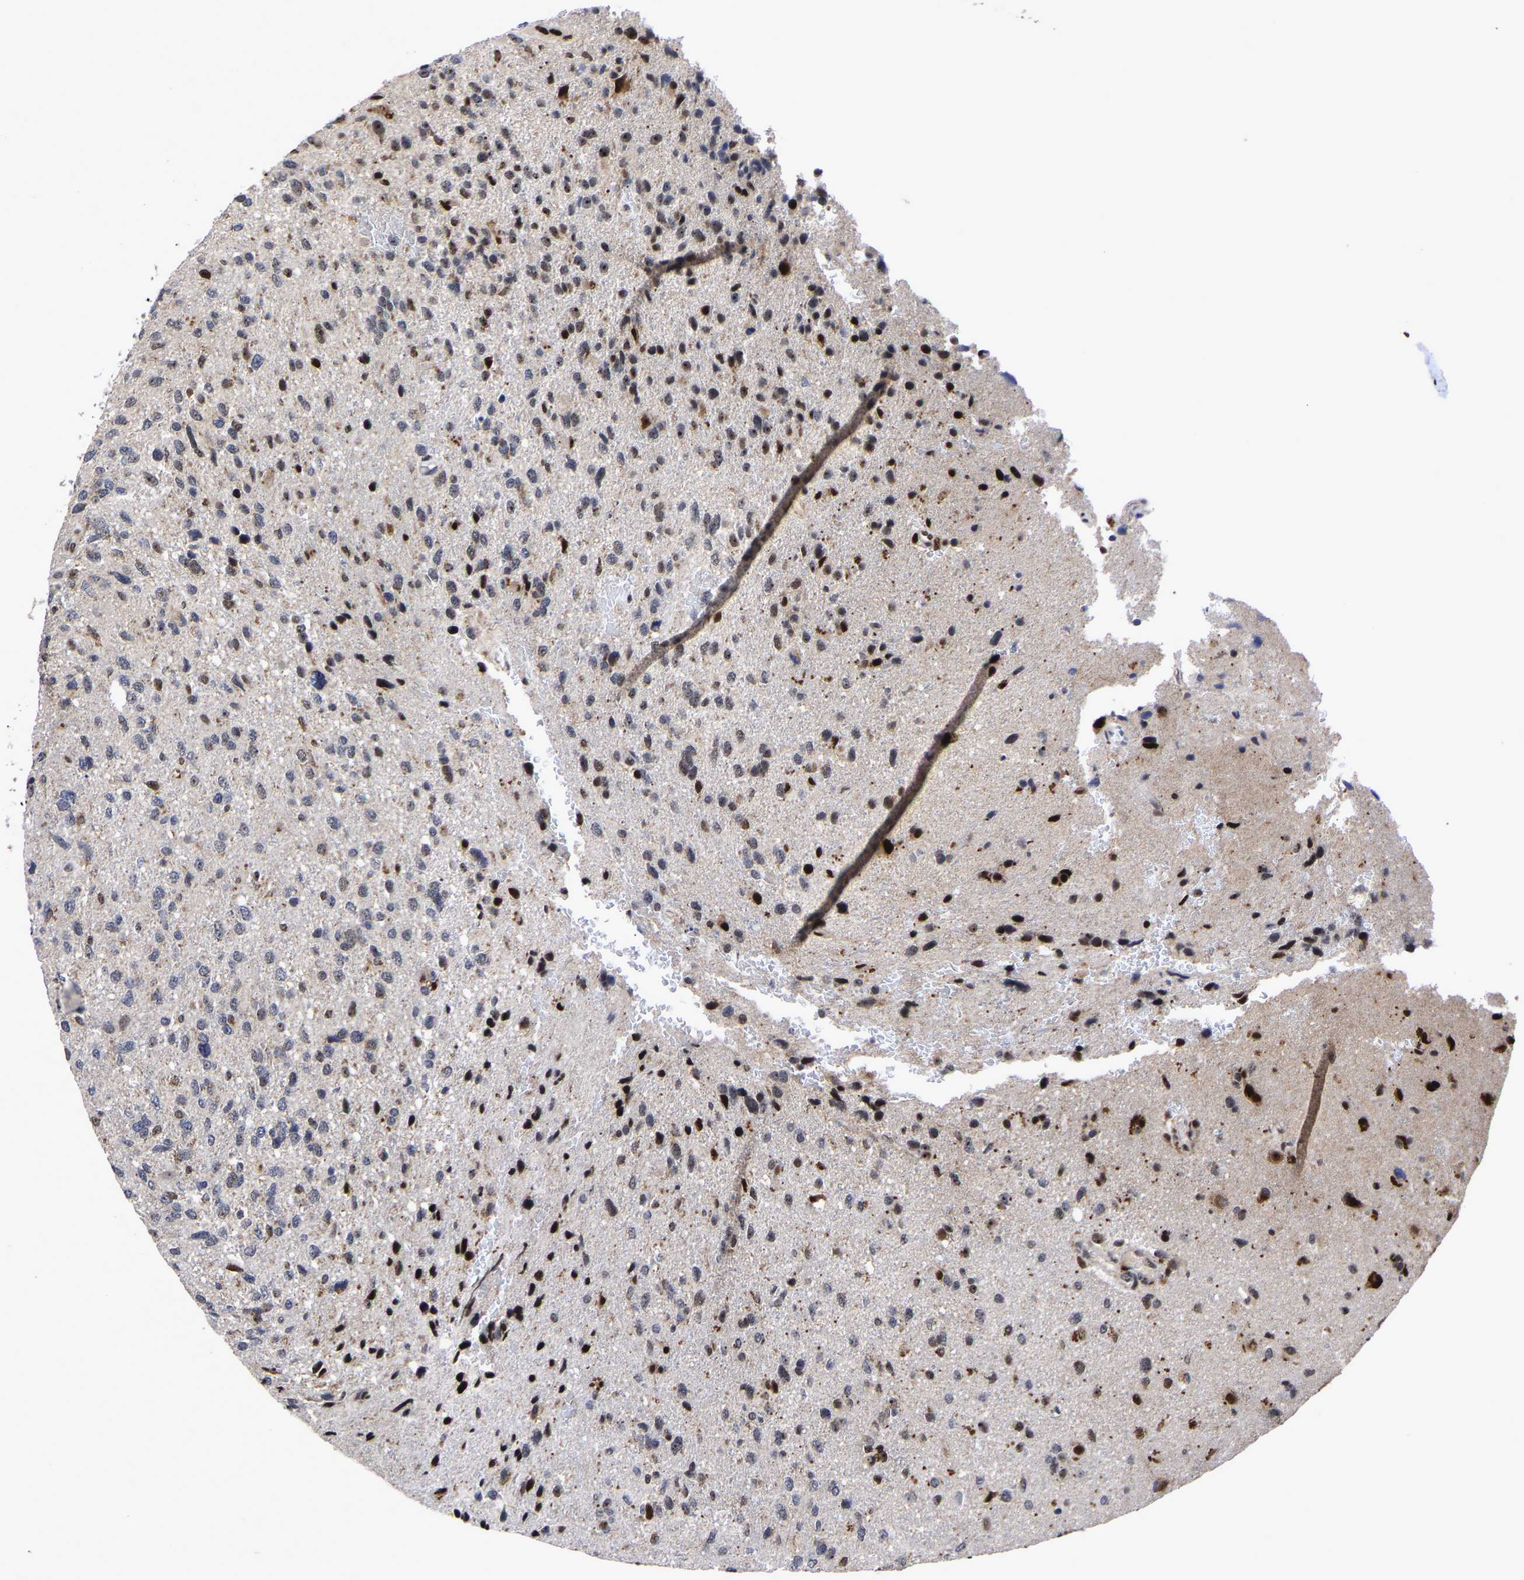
{"staining": {"intensity": "moderate", "quantity": "25%-75%", "location": "cytoplasmic/membranous,nuclear"}, "tissue": "glioma", "cell_type": "Tumor cells", "image_type": "cancer", "snomed": [{"axis": "morphology", "description": "Glioma, malignant, High grade"}, {"axis": "topography", "description": "Brain"}], "caption": "Immunohistochemistry (IHC) of human glioma shows medium levels of moderate cytoplasmic/membranous and nuclear expression in about 25%-75% of tumor cells.", "gene": "JUNB", "patient": {"sex": "female", "age": 58}}